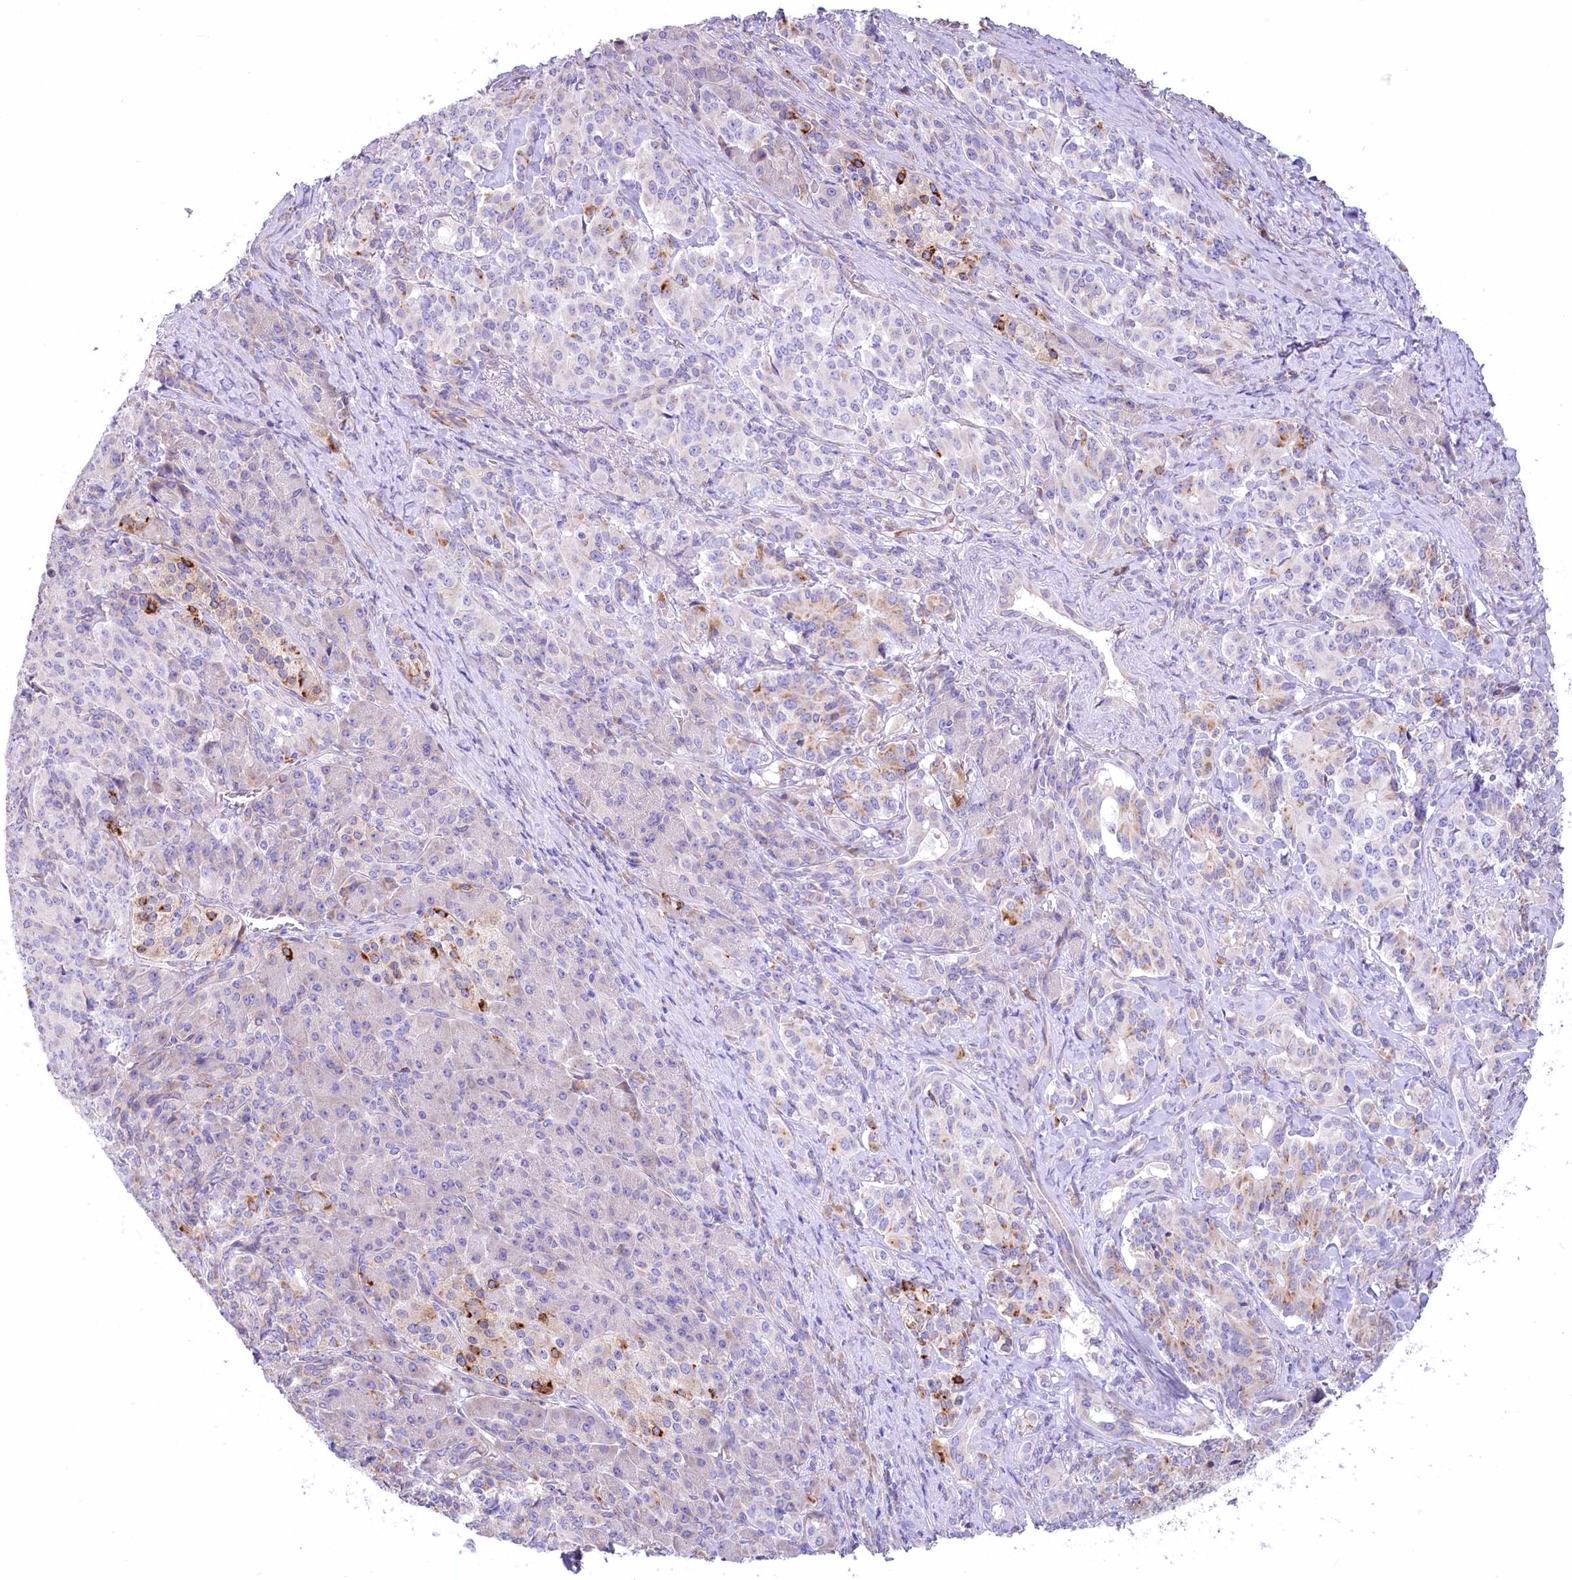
{"staining": {"intensity": "negative", "quantity": "none", "location": "none"}, "tissue": "pancreatic cancer", "cell_type": "Tumor cells", "image_type": "cancer", "snomed": [{"axis": "morphology", "description": "Adenocarcinoma, NOS"}, {"axis": "topography", "description": "Pancreas"}], "caption": "Immunohistochemistry (IHC) photomicrograph of human pancreatic cancer stained for a protein (brown), which reveals no staining in tumor cells.", "gene": "STT3B", "patient": {"sex": "female", "age": 74}}